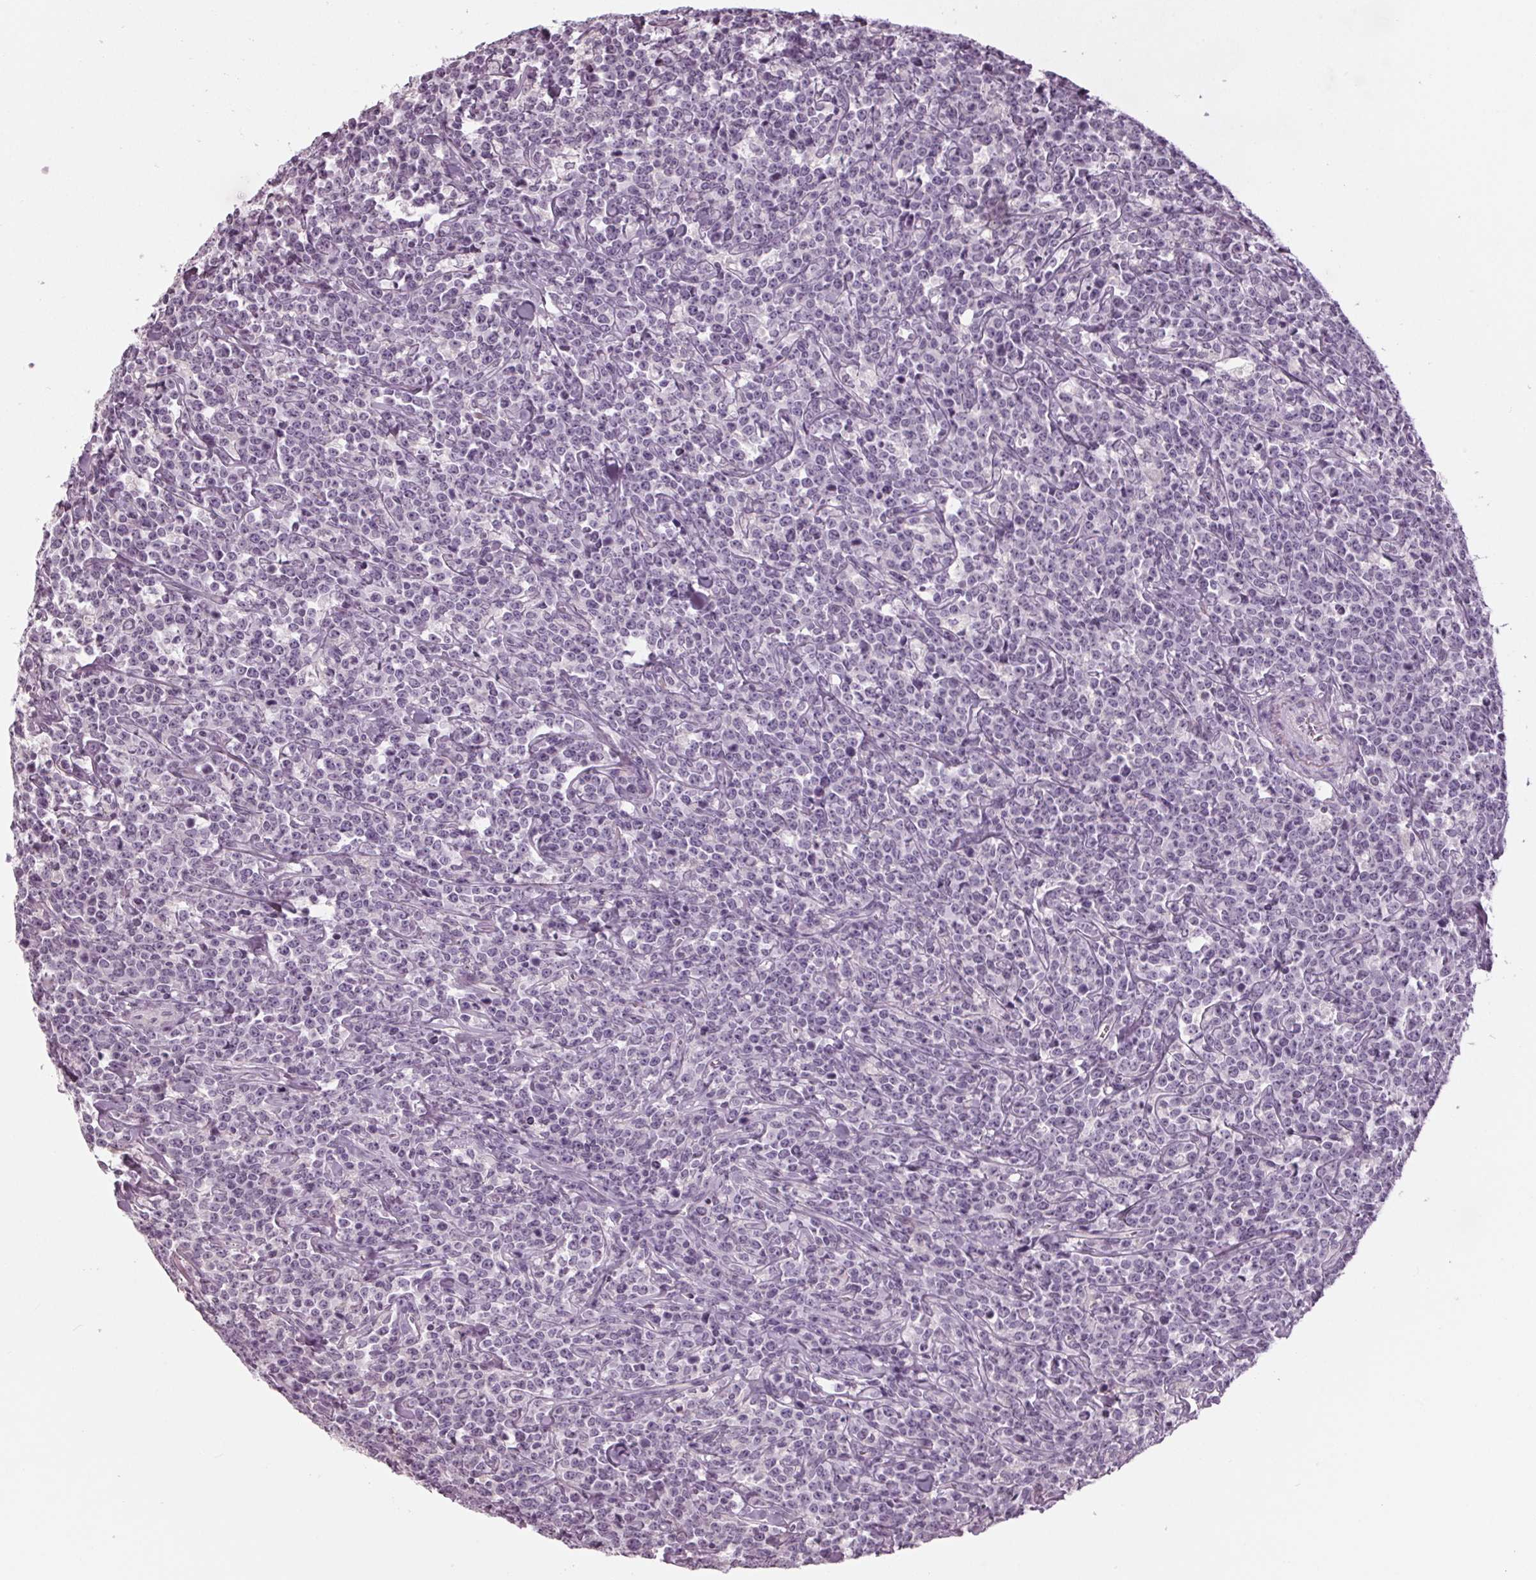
{"staining": {"intensity": "negative", "quantity": "none", "location": "none"}, "tissue": "lymphoma", "cell_type": "Tumor cells", "image_type": "cancer", "snomed": [{"axis": "morphology", "description": "Malignant lymphoma, non-Hodgkin's type, High grade"}, {"axis": "topography", "description": "Small intestine"}], "caption": "Tumor cells show no significant positivity in lymphoma. The staining was performed using DAB (3,3'-diaminobenzidine) to visualize the protein expression in brown, while the nuclei were stained in blue with hematoxylin (Magnification: 20x).", "gene": "TNNC2", "patient": {"sex": "female", "age": 56}}